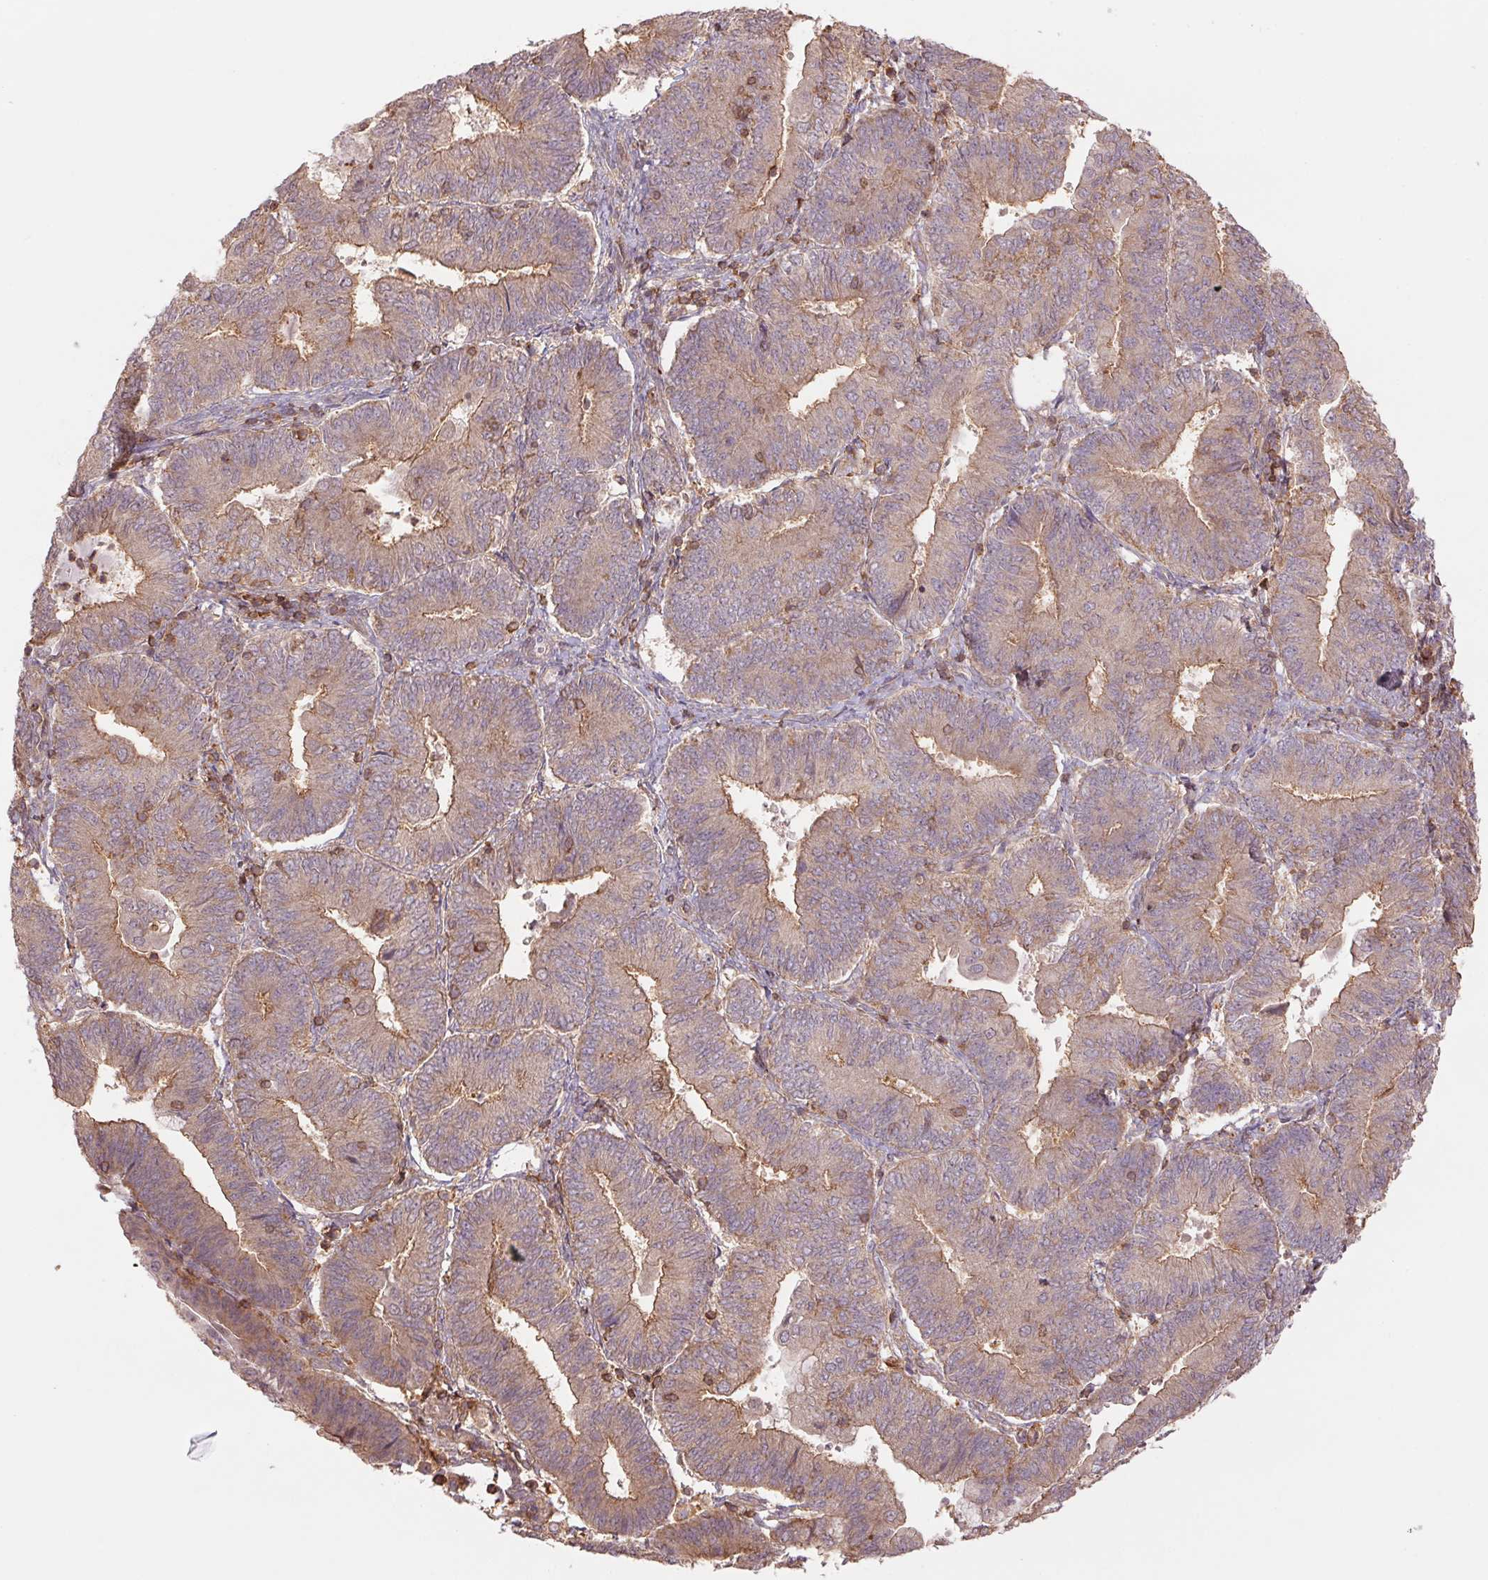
{"staining": {"intensity": "moderate", "quantity": ">75%", "location": "cytoplasmic/membranous"}, "tissue": "endometrial cancer", "cell_type": "Tumor cells", "image_type": "cancer", "snomed": [{"axis": "morphology", "description": "Adenocarcinoma, NOS"}, {"axis": "topography", "description": "Endometrium"}], "caption": "Endometrial cancer stained for a protein (brown) reveals moderate cytoplasmic/membranous positive expression in approximately >75% of tumor cells.", "gene": "TUBA3D", "patient": {"sex": "female", "age": 65}}